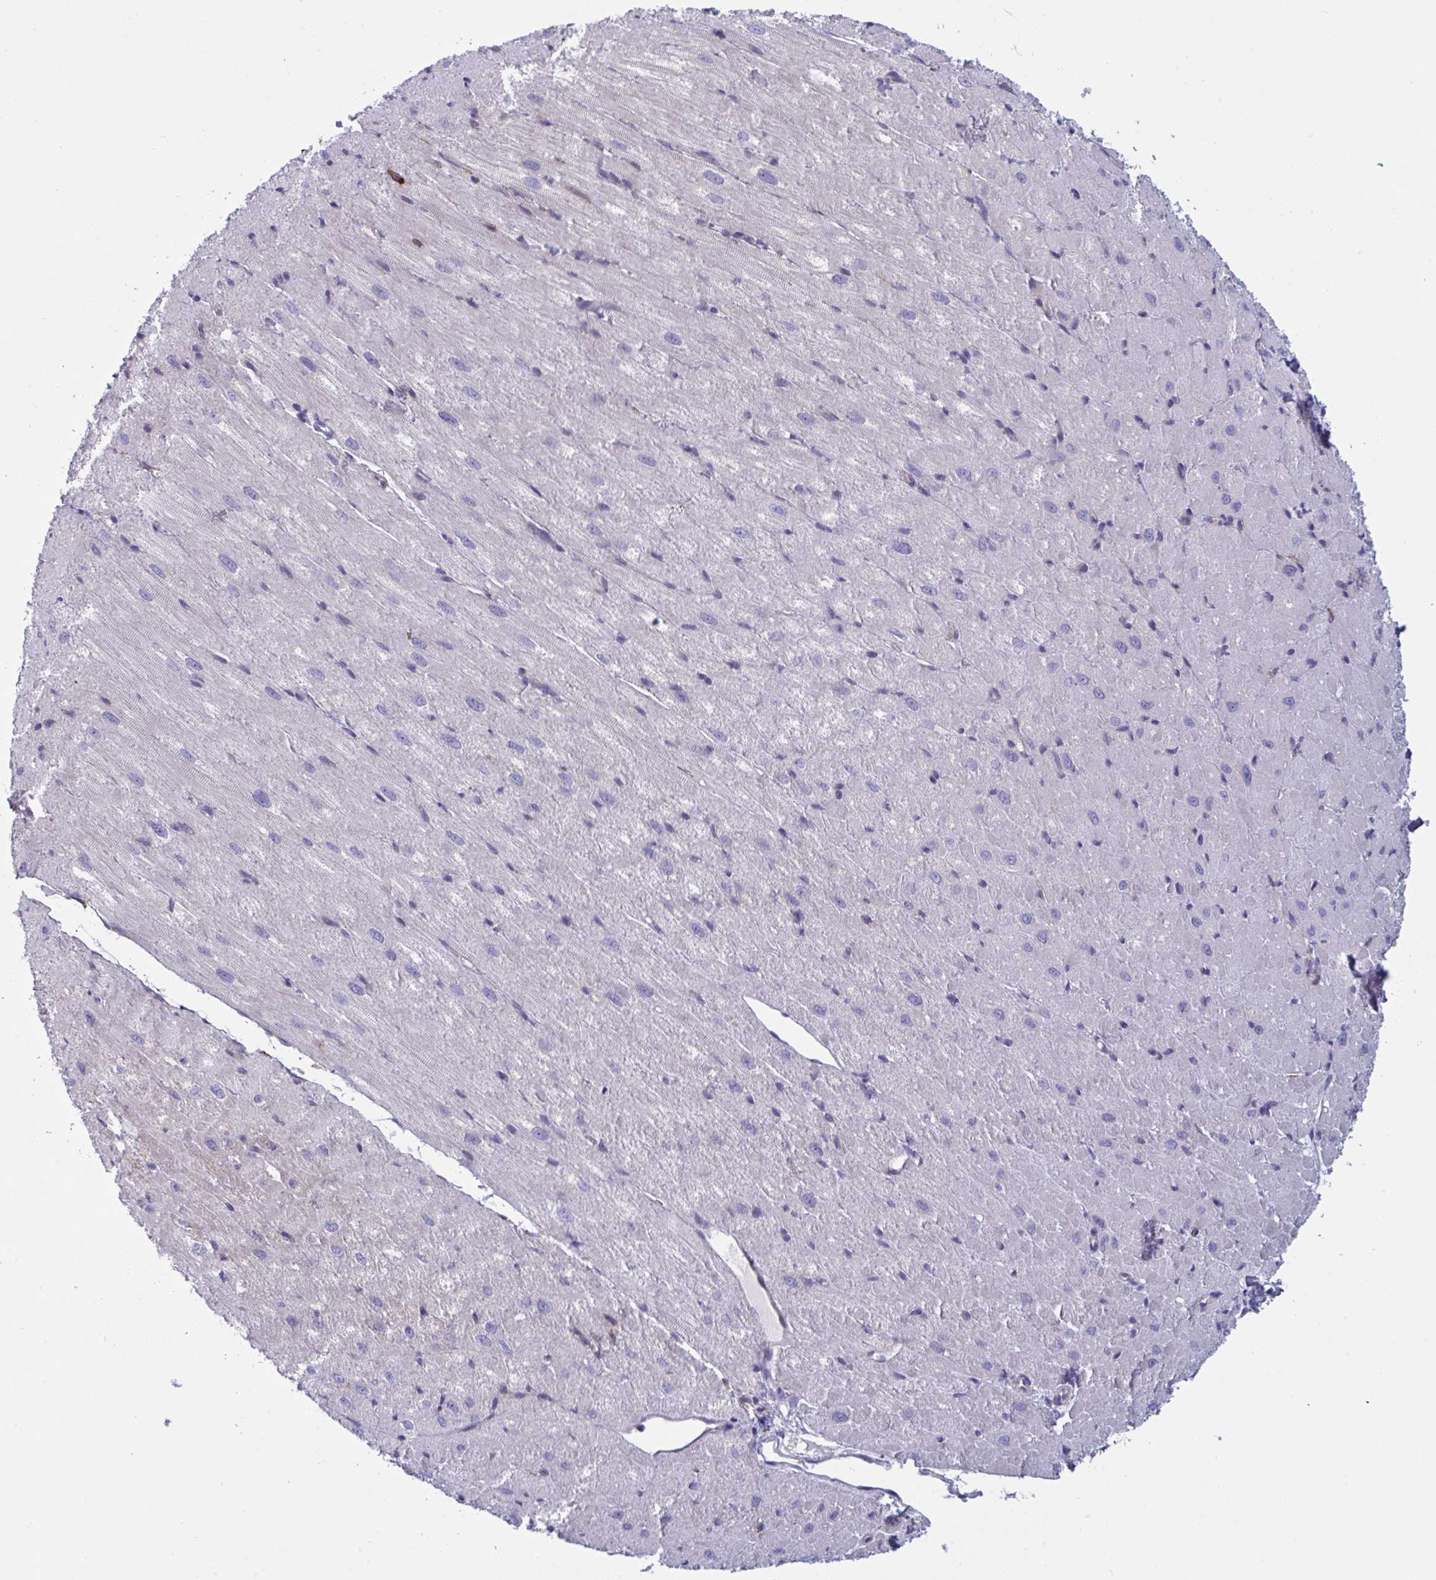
{"staining": {"intensity": "weak", "quantity": "<25%", "location": "cytoplasmic/membranous"}, "tissue": "heart muscle", "cell_type": "Cardiomyocytes", "image_type": "normal", "snomed": [{"axis": "morphology", "description": "Normal tissue, NOS"}, {"axis": "topography", "description": "Heart"}], "caption": "Histopathology image shows no protein staining in cardiomyocytes of unremarkable heart muscle.", "gene": "MYMK", "patient": {"sex": "male", "age": 62}}